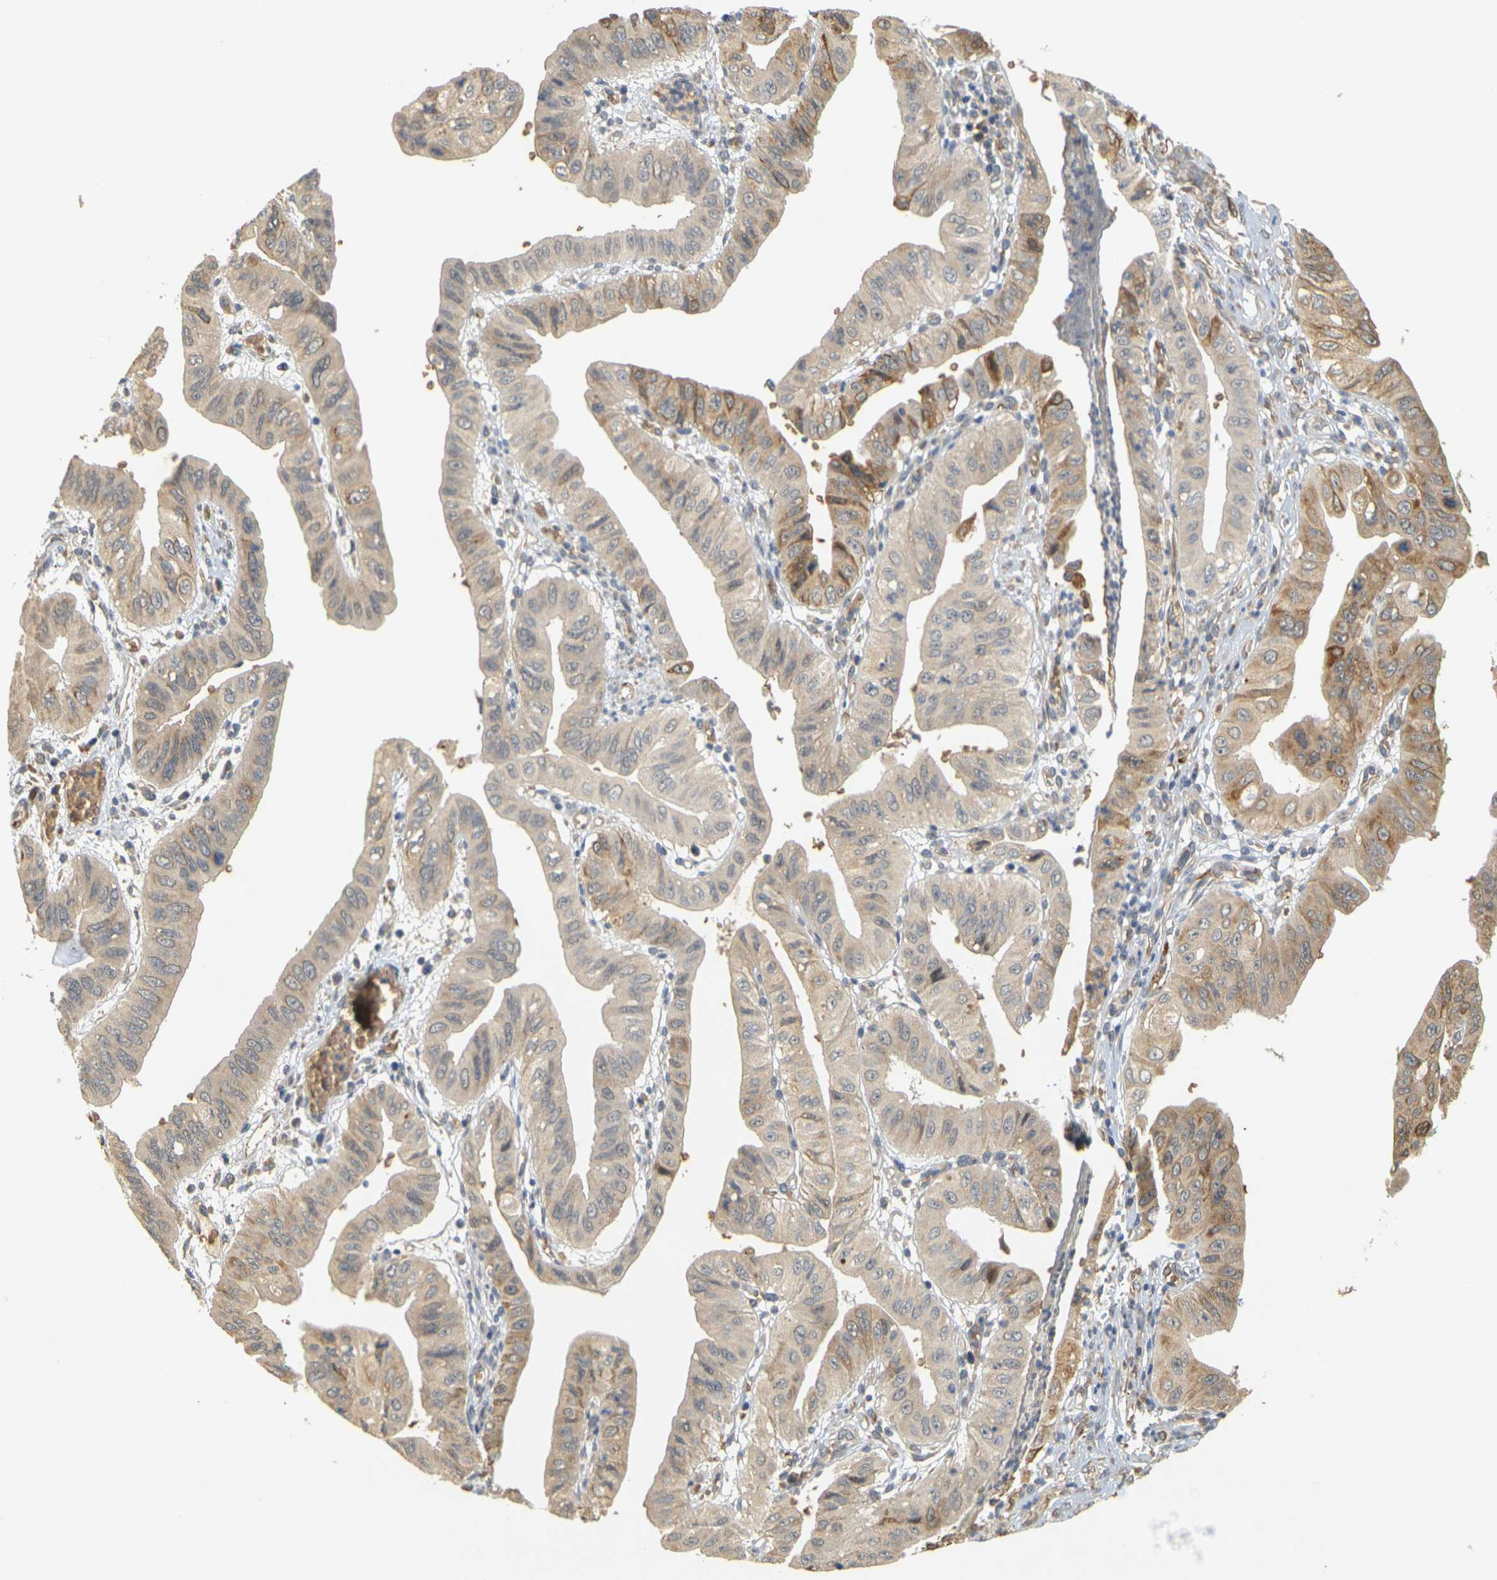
{"staining": {"intensity": "moderate", "quantity": "<25%", "location": "cytoplasmic/membranous"}, "tissue": "pancreatic cancer", "cell_type": "Tumor cells", "image_type": "cancer", "snomed": [{"axis": "morphology", "description": "Normal tissue, NOS"}, {"axis": "topography", "description": "Lymph node"}], "caption": "IHC image of human pancreatic cancer stained for a protein (brown), which displays low levels of moderate cytoplasmic/membranous expression in approximately <25% of tumor cells.", "gene": "MEGF9", "patient": {"sex": "male", "age": 50}}